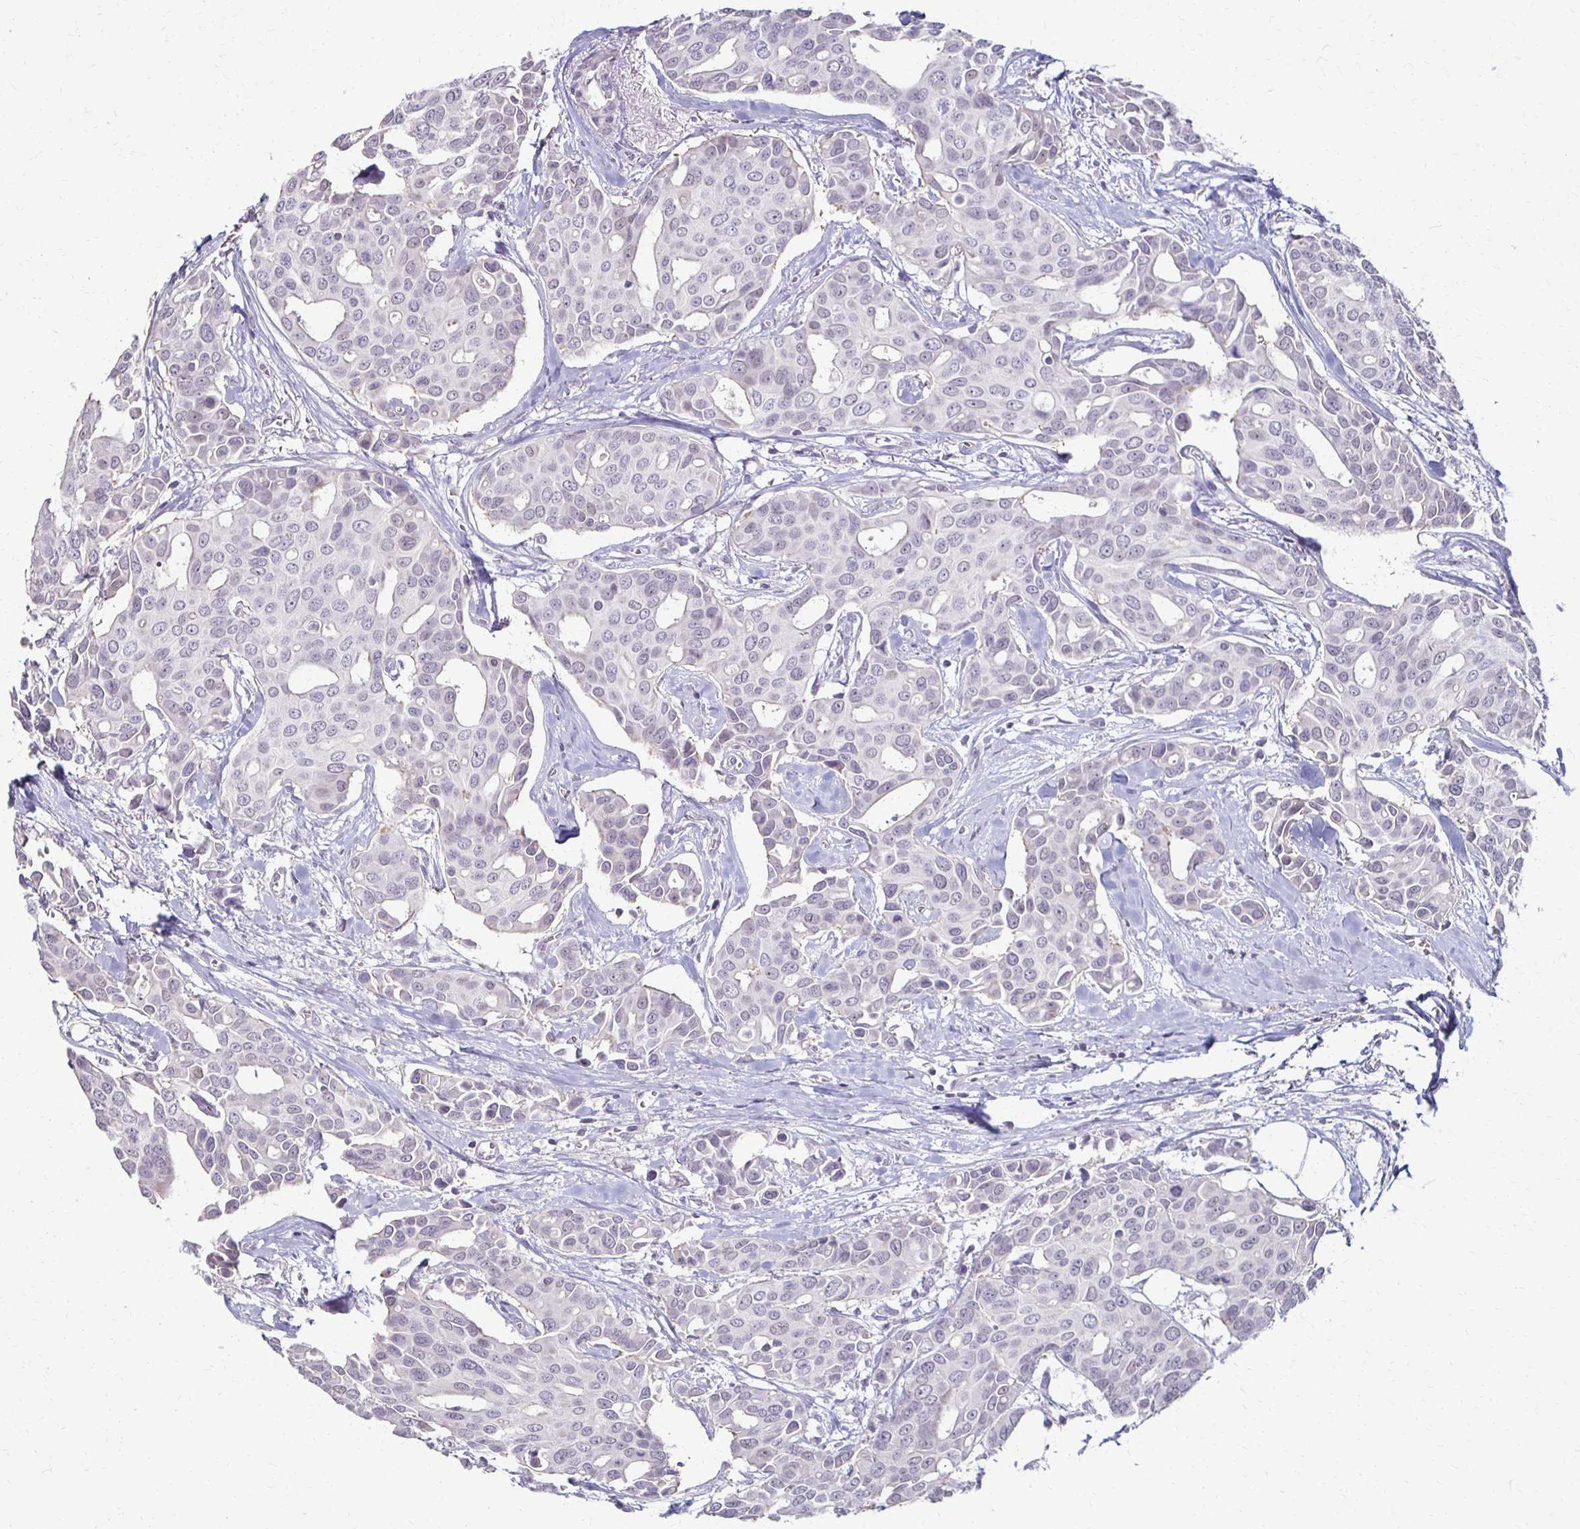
{"staining": {"intensity": "negative", "quantity": "none", "location": "none"}, "tissue": "breast cancer", "cell_type": "Tumor cells", "image_type": "cancer", "snomed": [{"axis": "morphology", "description": "Duct carcinoma"}, {"axis": "topography", "description": "Breast"}], "caption": "An immunohistochemistry (IHC) micrograph of breast cancer is shown. There is no staining in tumor cells of breast cancer.", "gene": "FOXO4", "patient": {"sex": "female", "age": 54}}